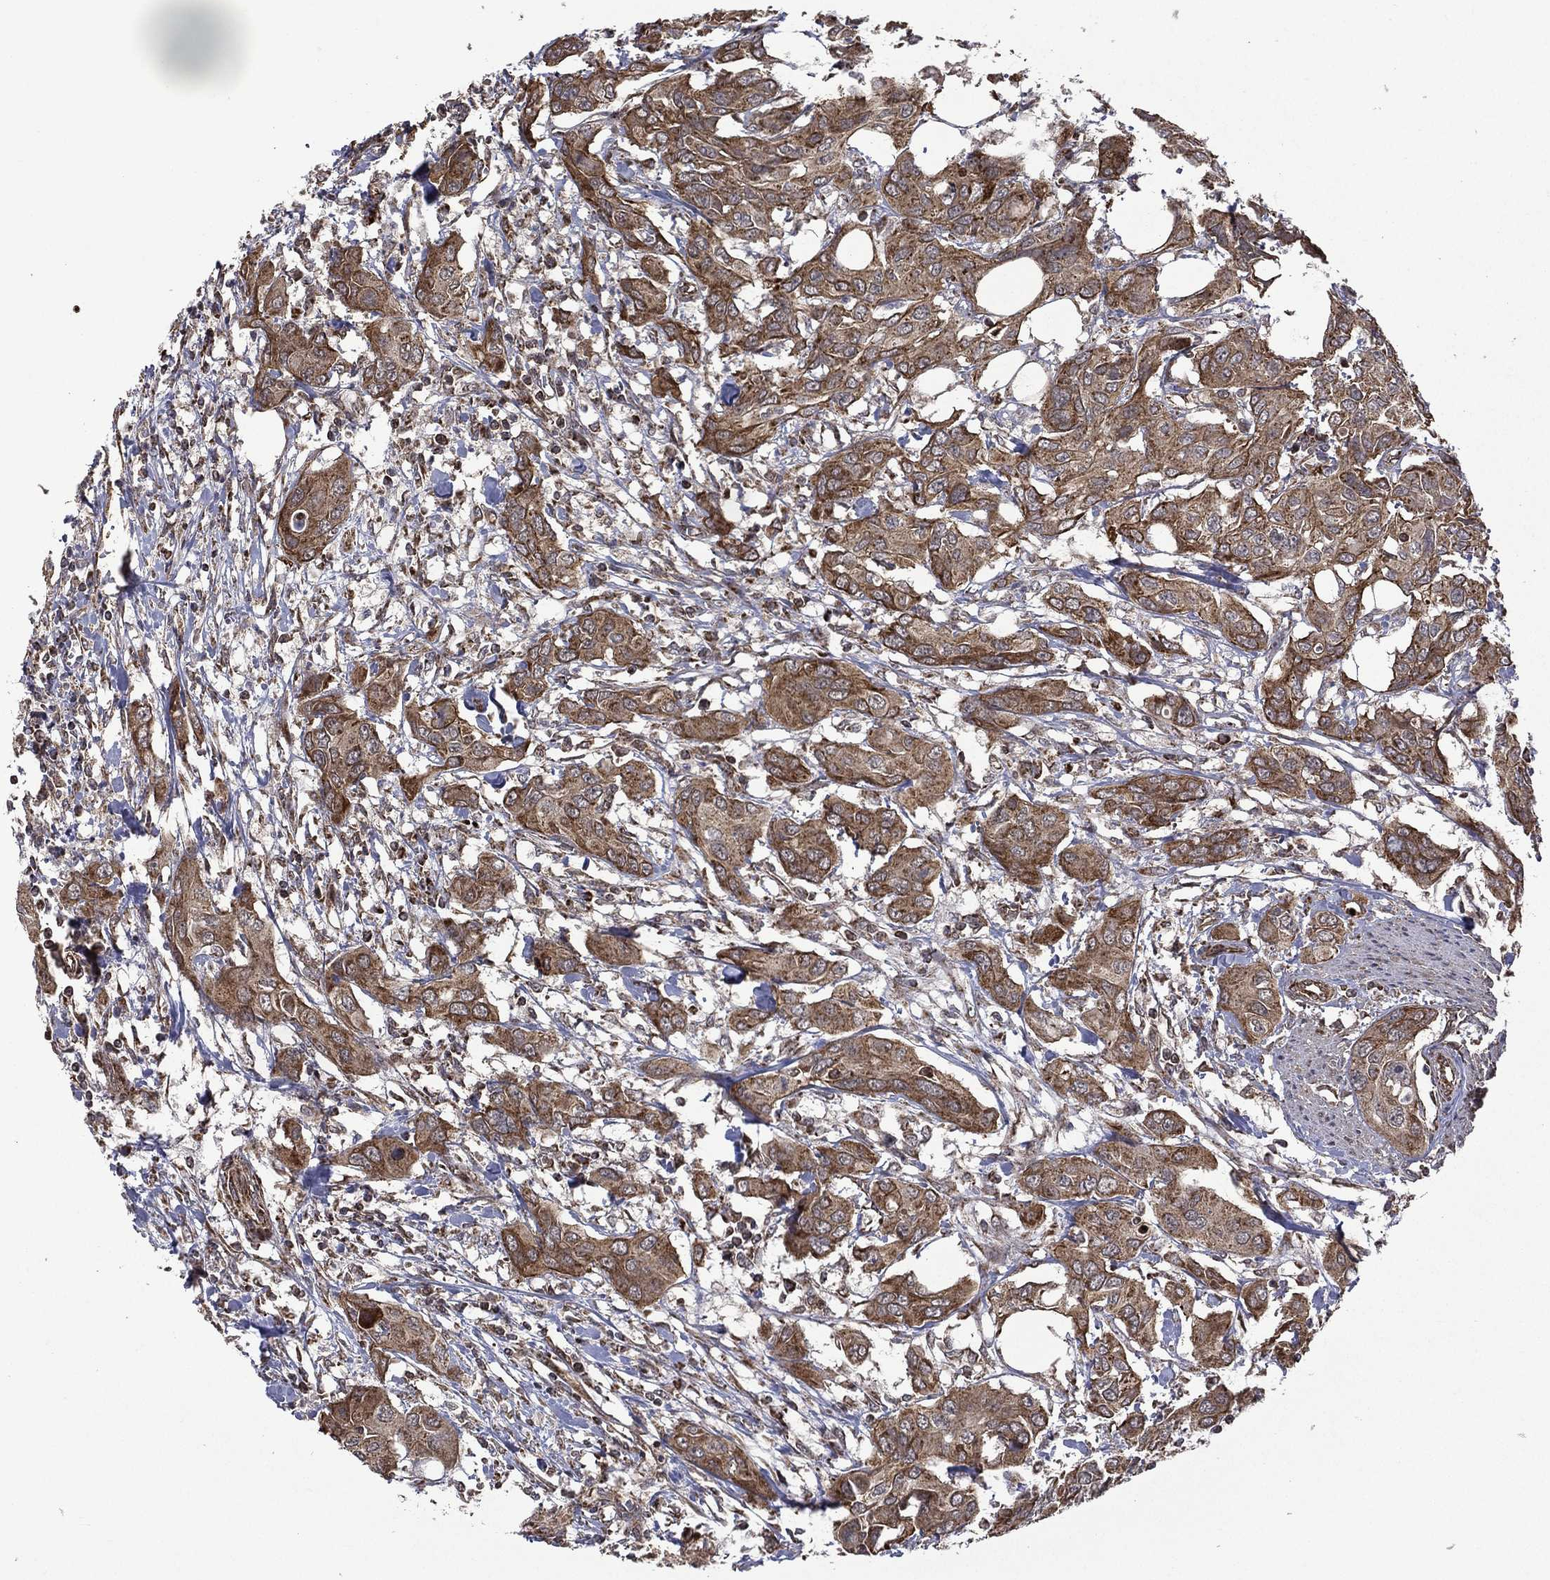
{"staining": {"intensity": "moderate", "quantity": ">75%", "location": "cytoplasmic/membranous"}, "tissue": "urothelial cancer", "cell_type": "Tumor cells", "image_type": "cancer", "snomed": [{"axis": "morphology", "description": "Urothelial carcinoma, NOS"}, {"axis": "morphology", "description": "Urothelial carcinoma, High grade"}, {"axis": "topography", "description": "Urinary bladder"}], "caption": "IHC of human urothelial cancer demonstrates medium levels of moderate cytoplasmic/membranous positivity in about >75% of tumor cells.", "gene": "GIMAP6", "patient": {"sex": "male", "age": 63}}